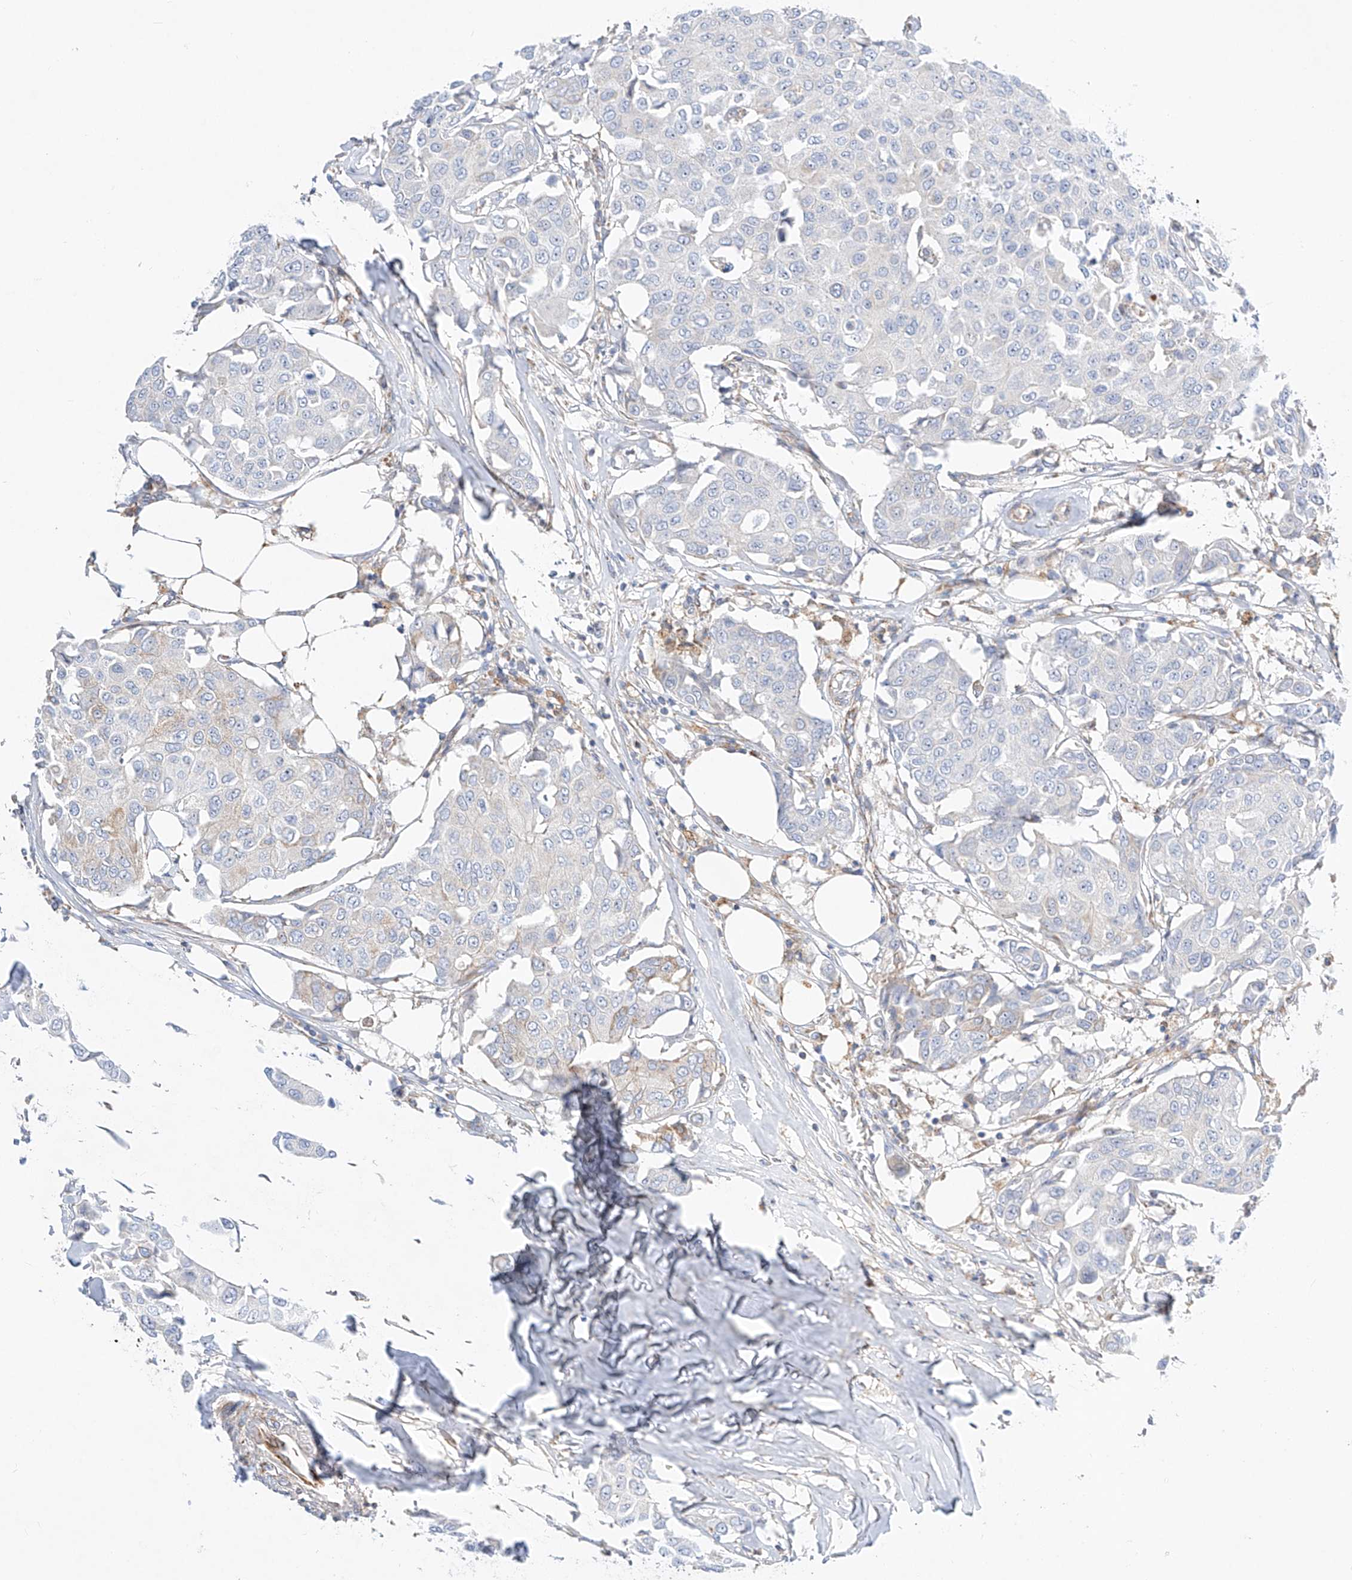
{"staining": {"intensity": "weak", "quantity": "<25%", "location": "cytoplasmic/membranous"}, "tissue": "breast cancer", "cell_type": "Tumor cells", "image_type": "cancer", "snomed": [{"axis": "morphology", "description": "Duct carcinoma"}, {"axis": "topography", "description": "Breast"}], "caption": "IHC micrograph of neoplastic tissue: human breast cancer (invasive ductal carcinoma) stained with DAB exhibits no significant protein positivity in tumor cells.", "gene": "CST9", "patient": {"sex": "female", "age": 80}}